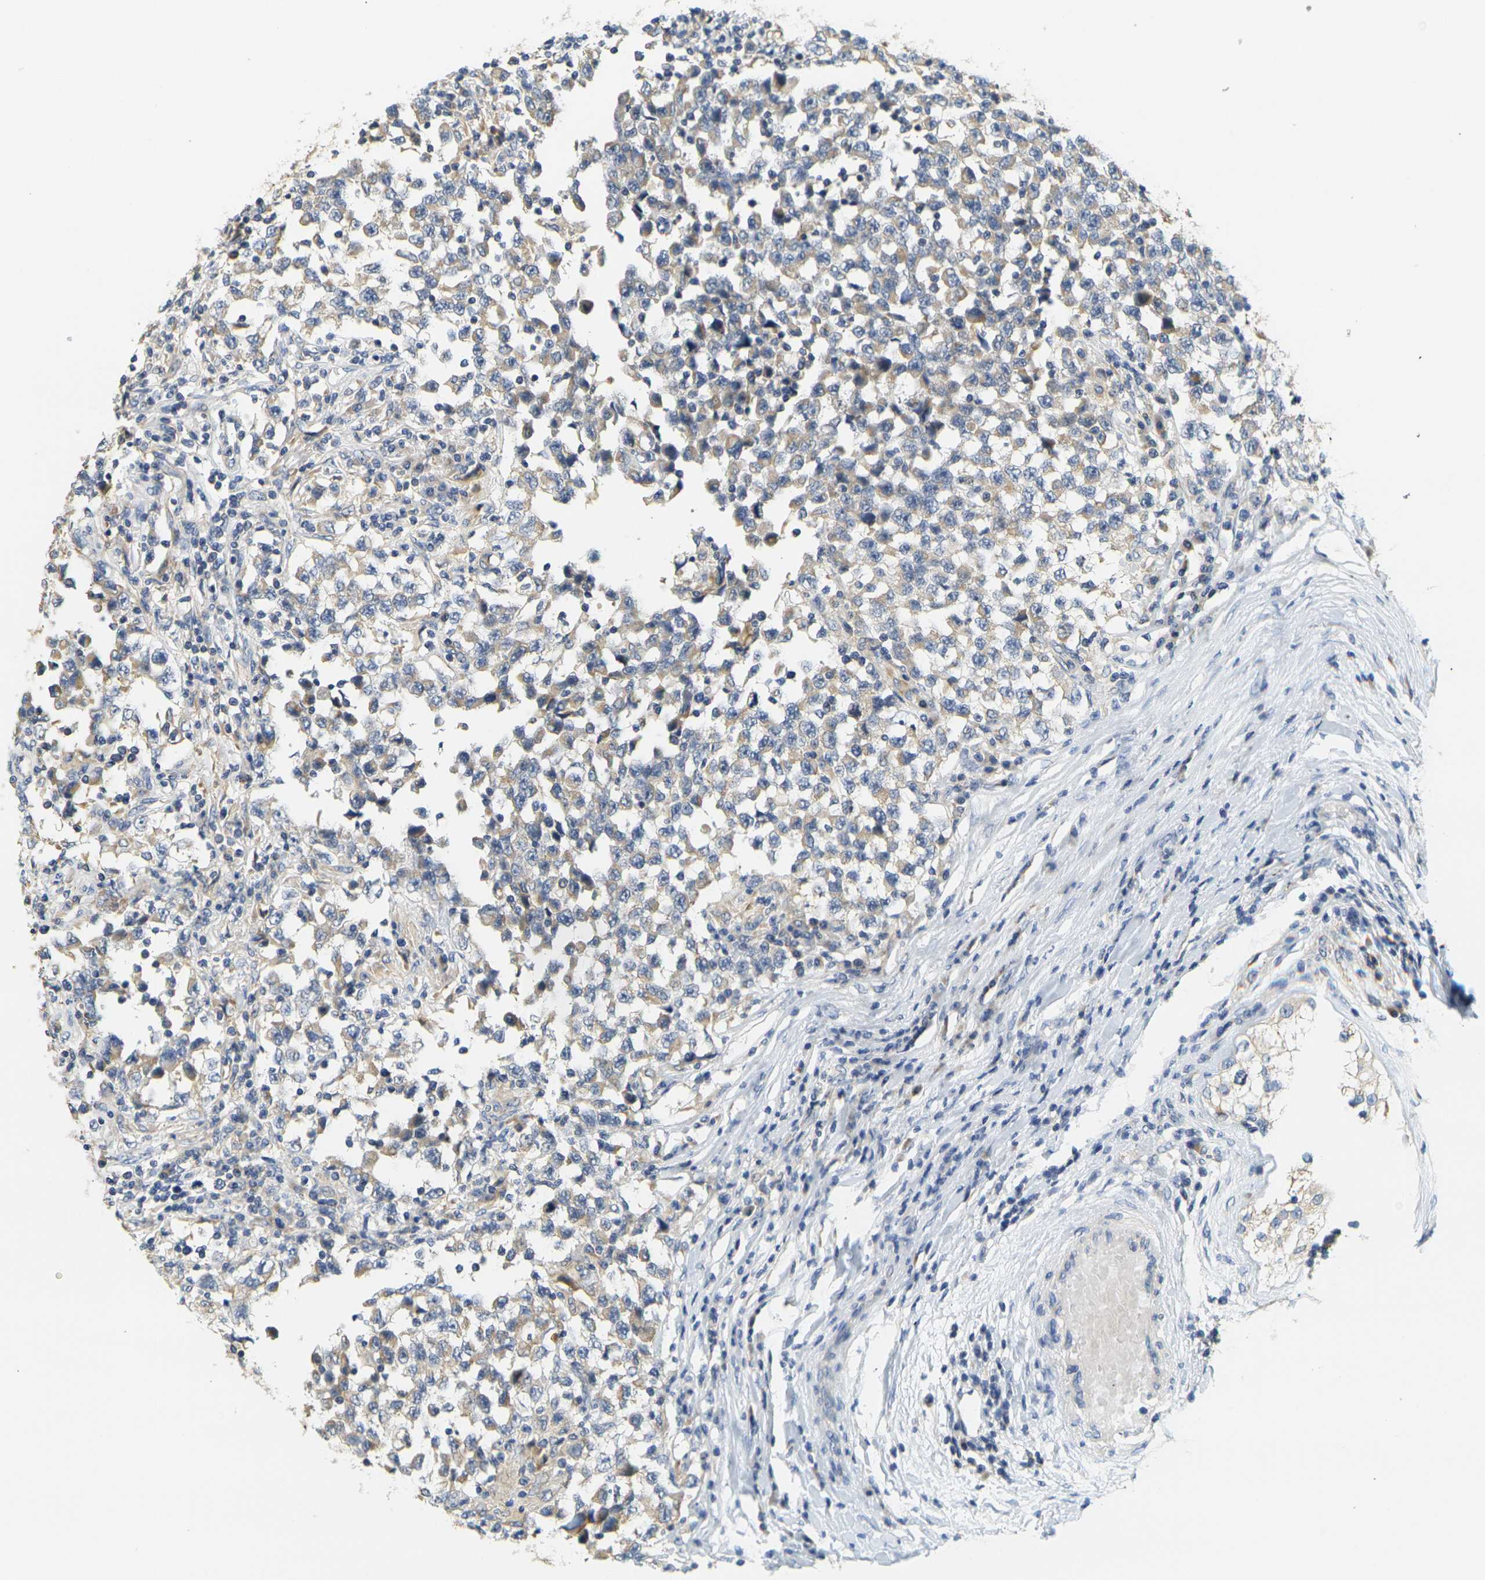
{"staining": {"intensity": "weak", "quantity": ">75%", "location": "cytoplasmic/membranous"}, "tissue": "testis cancer", "cell_type": "Tumor cells", "image_type": "cancer", "snomed": [{"axis": "morphology", "description": "Carcinoma, Embryonal, NOS"}, {"axis": "topography", "description": "Testis"}], "caption": "Testis cancer (embryonal carcinoma) stained for a protein demonstrates weak cytoplasmic/membranous positivity in tumor cells.", "gene": "GDAP1", "patient": {"sex": "male", "age": 21}}